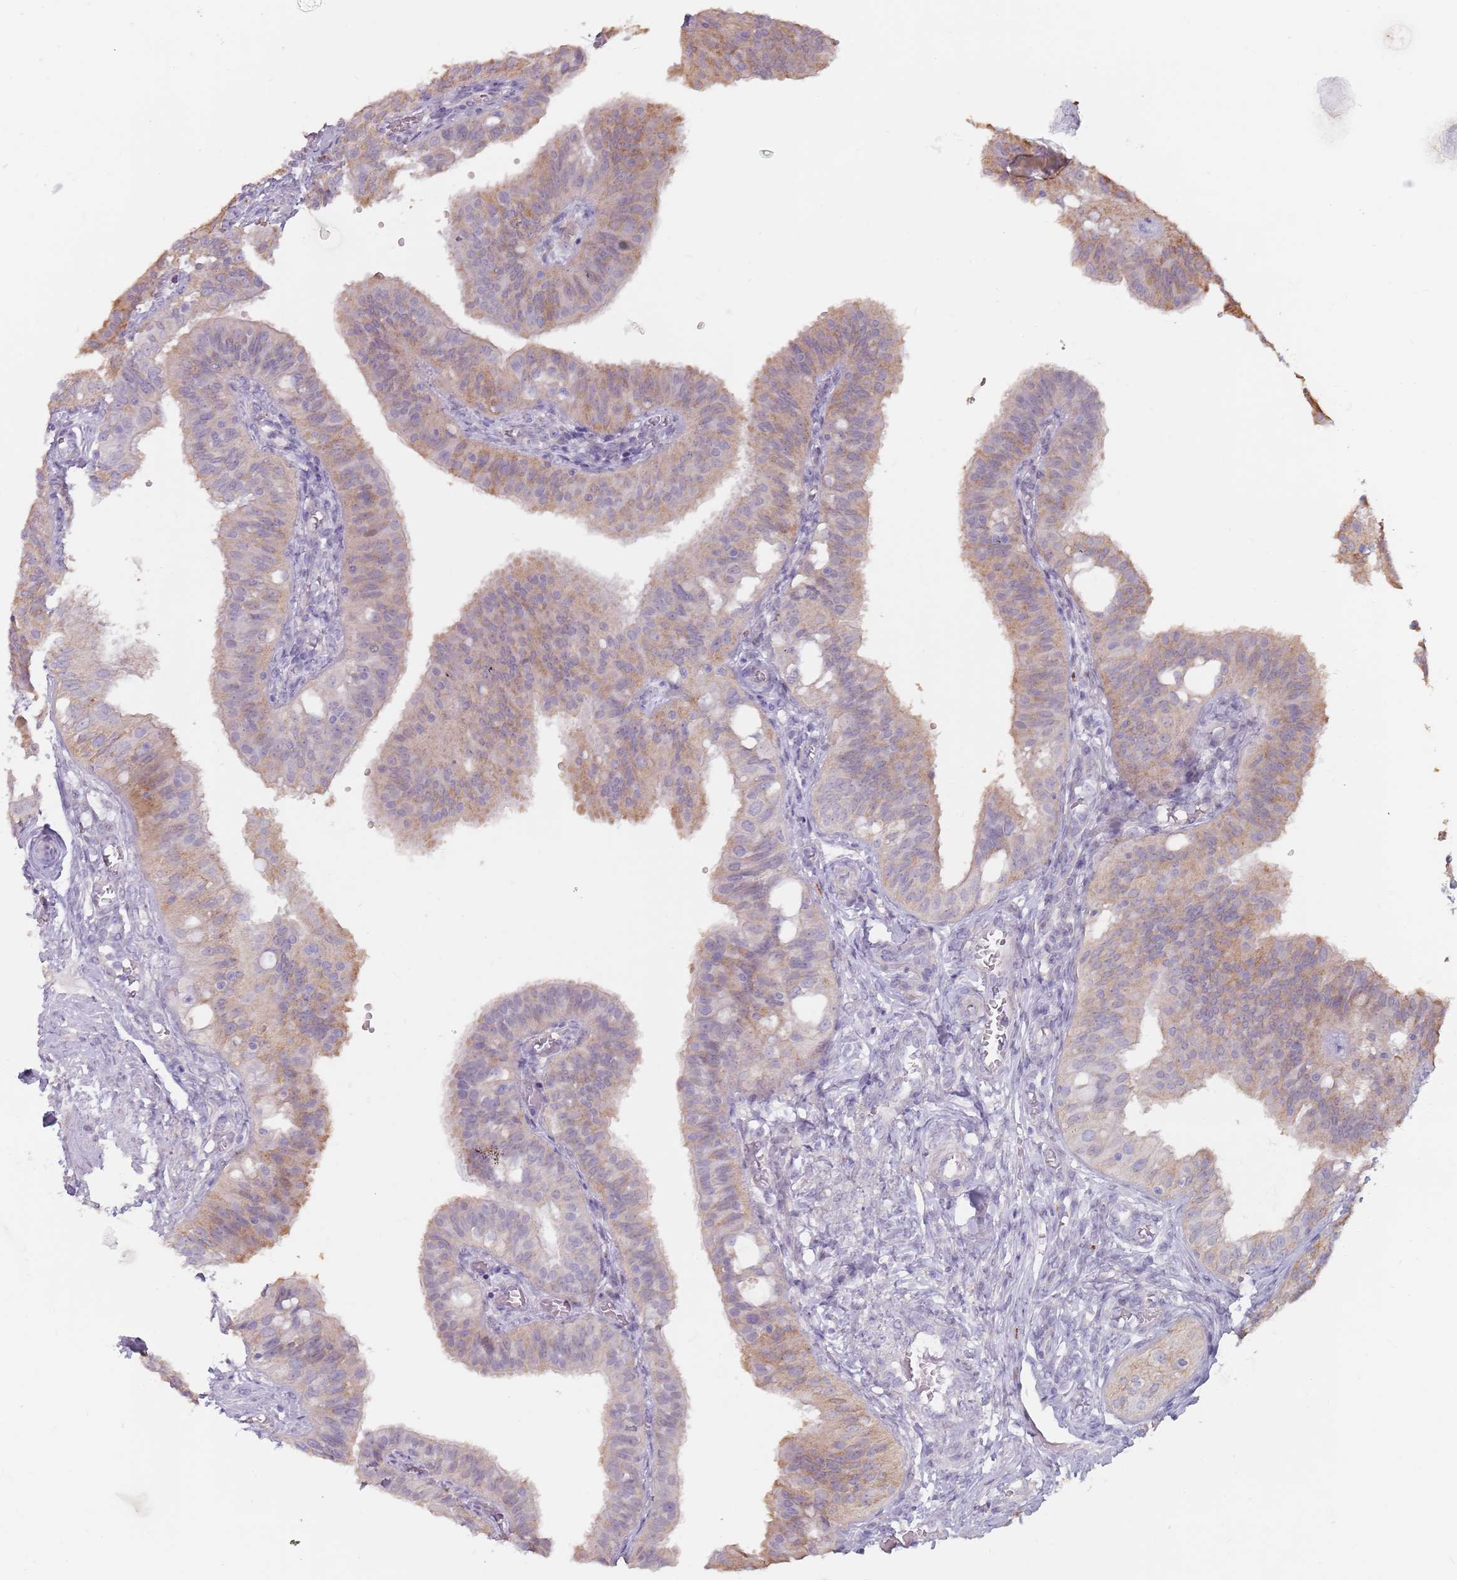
{"staining": {"intensity": "moderate", "quantity": "<25%", "location": "cytoplasmic/membranous"}, "tissue": "fallopian tube", "cell_type": "Glandular cells", "image_type": "normal", "snomed": [{"axis": "morphology", "description": "Normal tissue, NOS"}, {"axis": "topography", "description": "Fallopian tube"}, {"axis": "topography", "description": "Ovary"}], "caption": "Fallopian tube stained with DAB (3,3'-diaminobenzidine) immunohistochemistry (IHC) displays low levels of moderate cytoplasmic/membranous positivity in approximately <25% of glandular cells.", "gene": "DXO", "patient": {"sex": "female", "age": 42}}